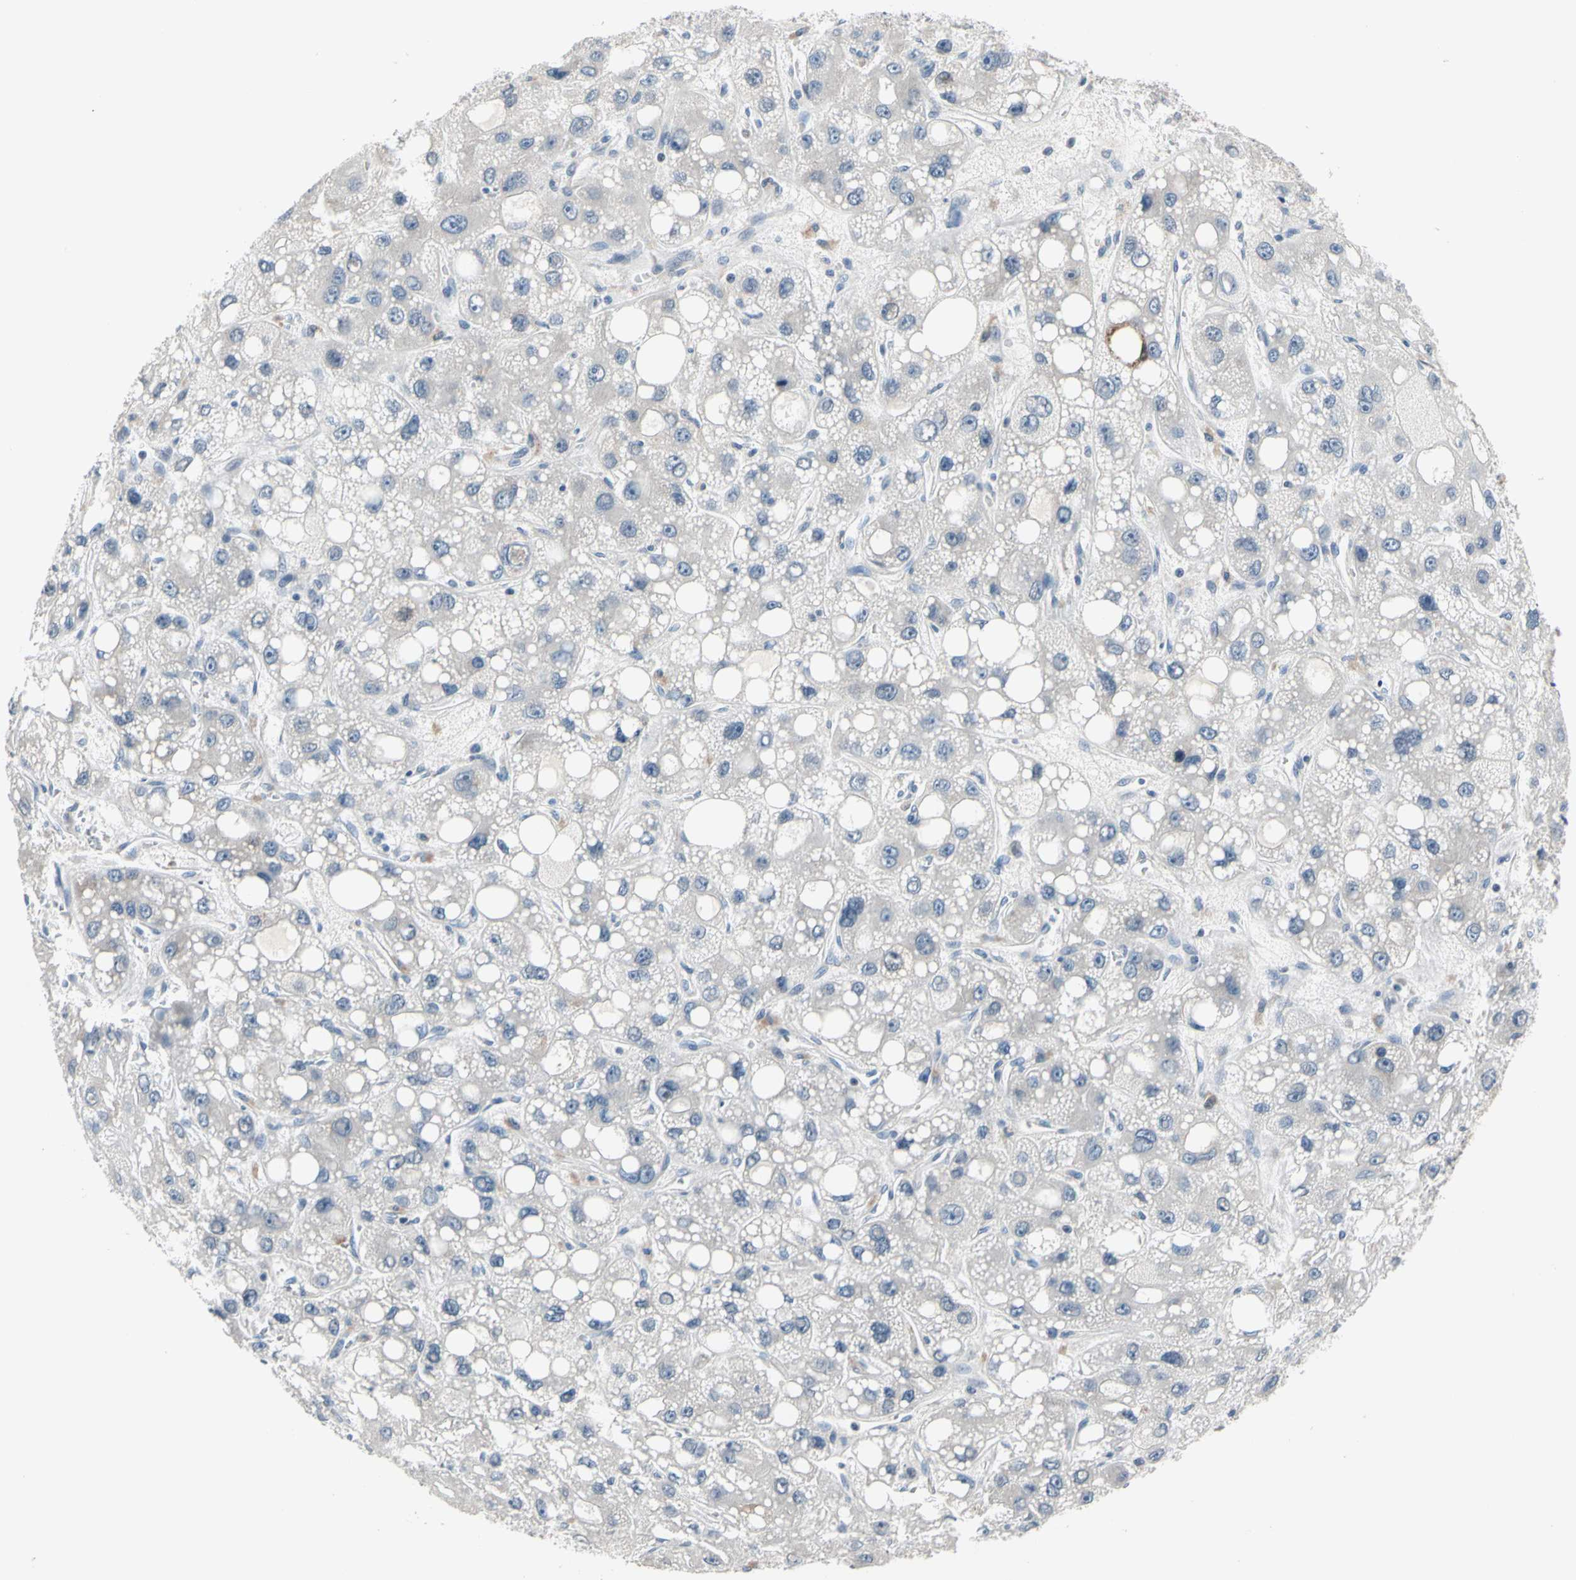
{"staining": {"intensity": "negative", "quantity": "none", "location": "none"}, "tissue": "liver cancer", "cell_type": "Tumor cells", "image_type": "cancer", "snomed": [{"axis": "morphology", "description": "Carcinoma, Hepatocellular, NOS"}, {"axis": "topography", "description": "Liver"}], "caption": "An image of liver cancer stained for a protein reveals no brown staining in tumor cells.", "gene": "SELENOK", "patient": {"sex": "male", "age": 55}}